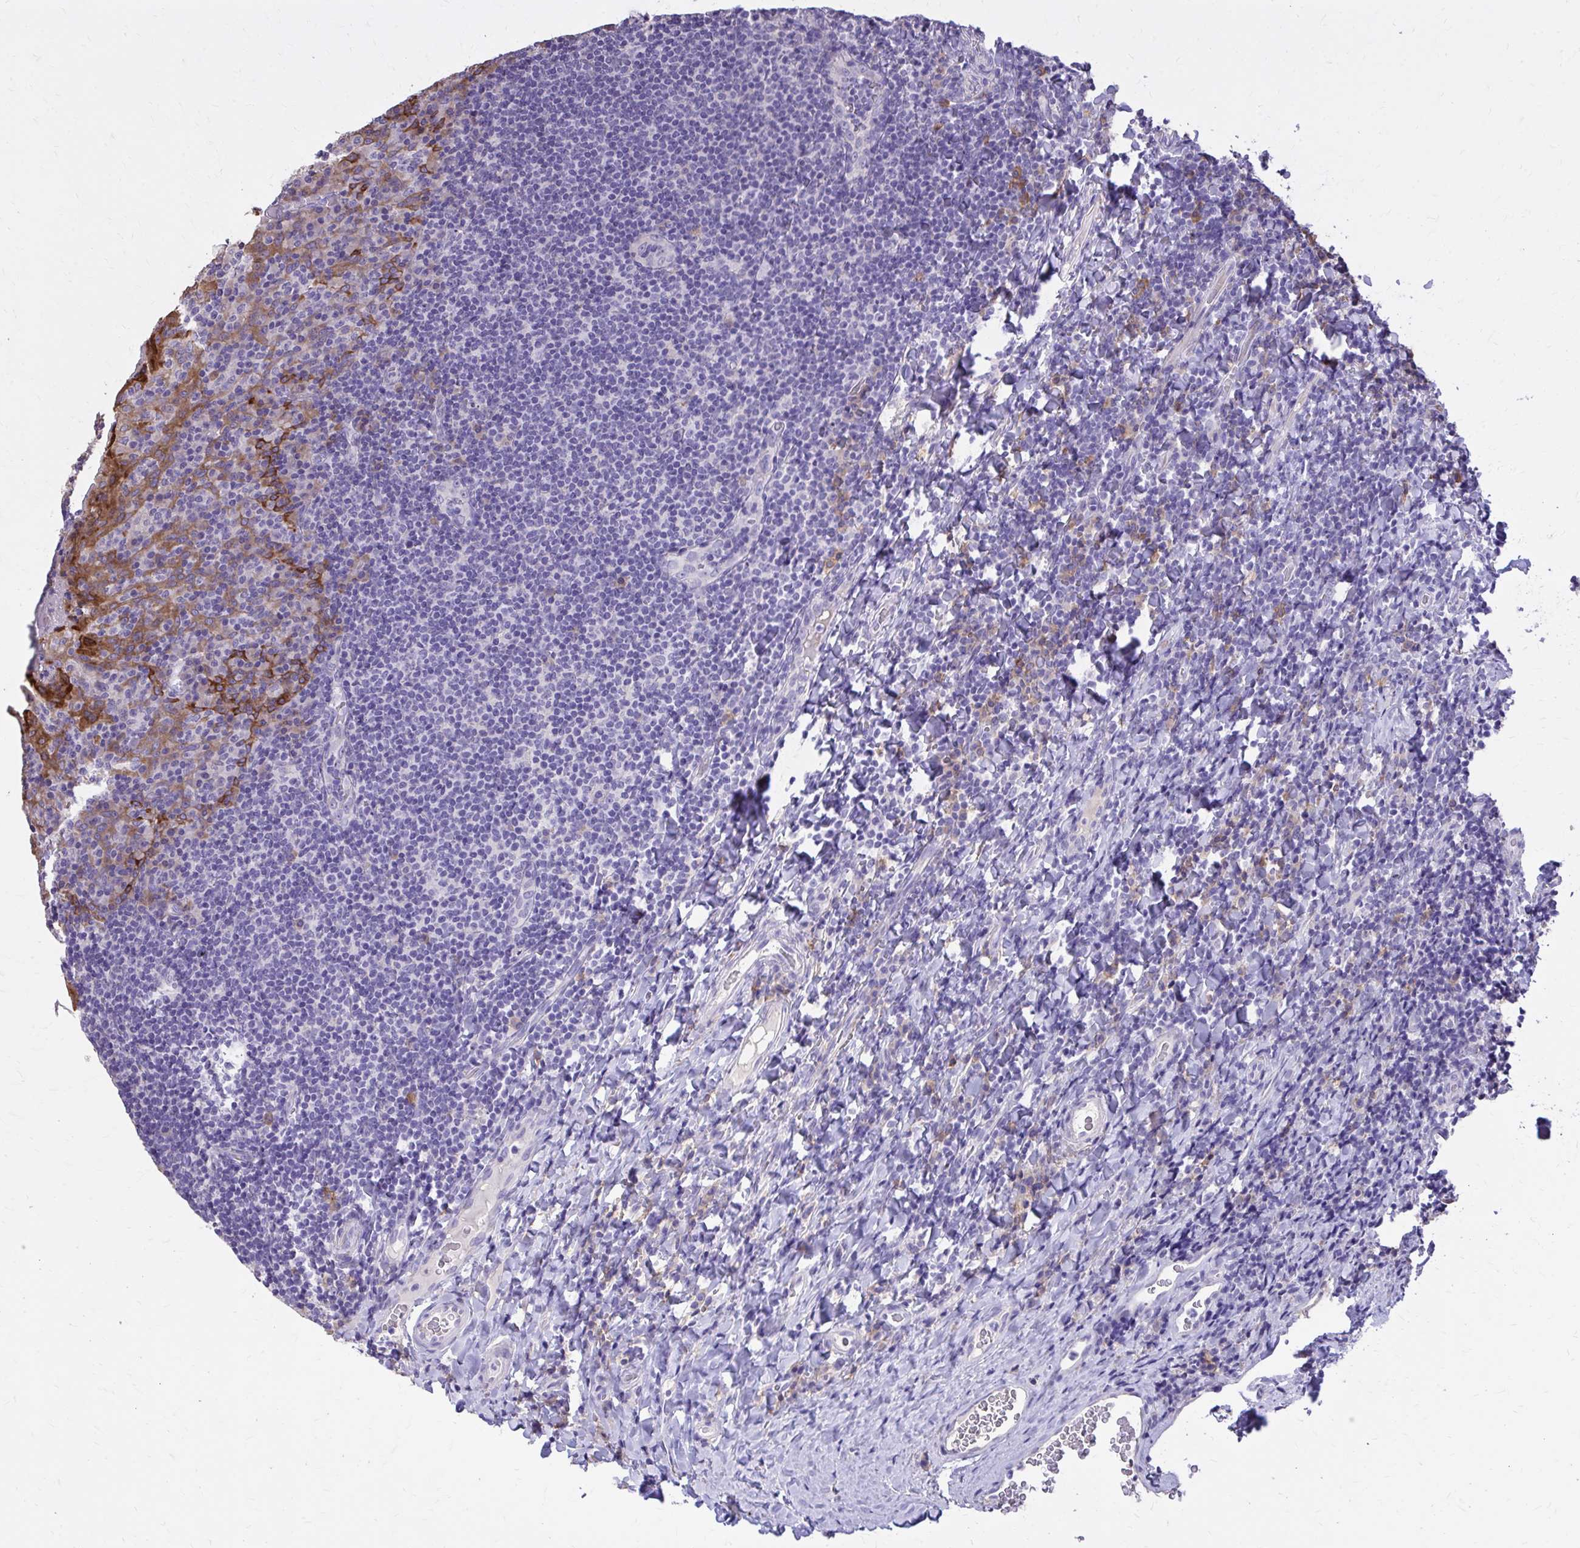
{"staining": {"intensity": "negative", "quantity": "none", "location": "none"}, "tissue": "tonsil", "cell_type": "Germinal center cells", "image_type": "normal", "snomed": [{"axis": "morphology", "description": "Normal tissue, NOS"}, {"axis": "topography", "description": "Tonsil"}], "caption": "Germinal center cells show no significant positivity in benign tonsil. (DAB (3,3'-diaminobenzidine) immunohistochemistry visualized using brightfield microscopy, high magnification).", "gene": "EPB41L1", "patient": {"sex": "male", "age": 17}}